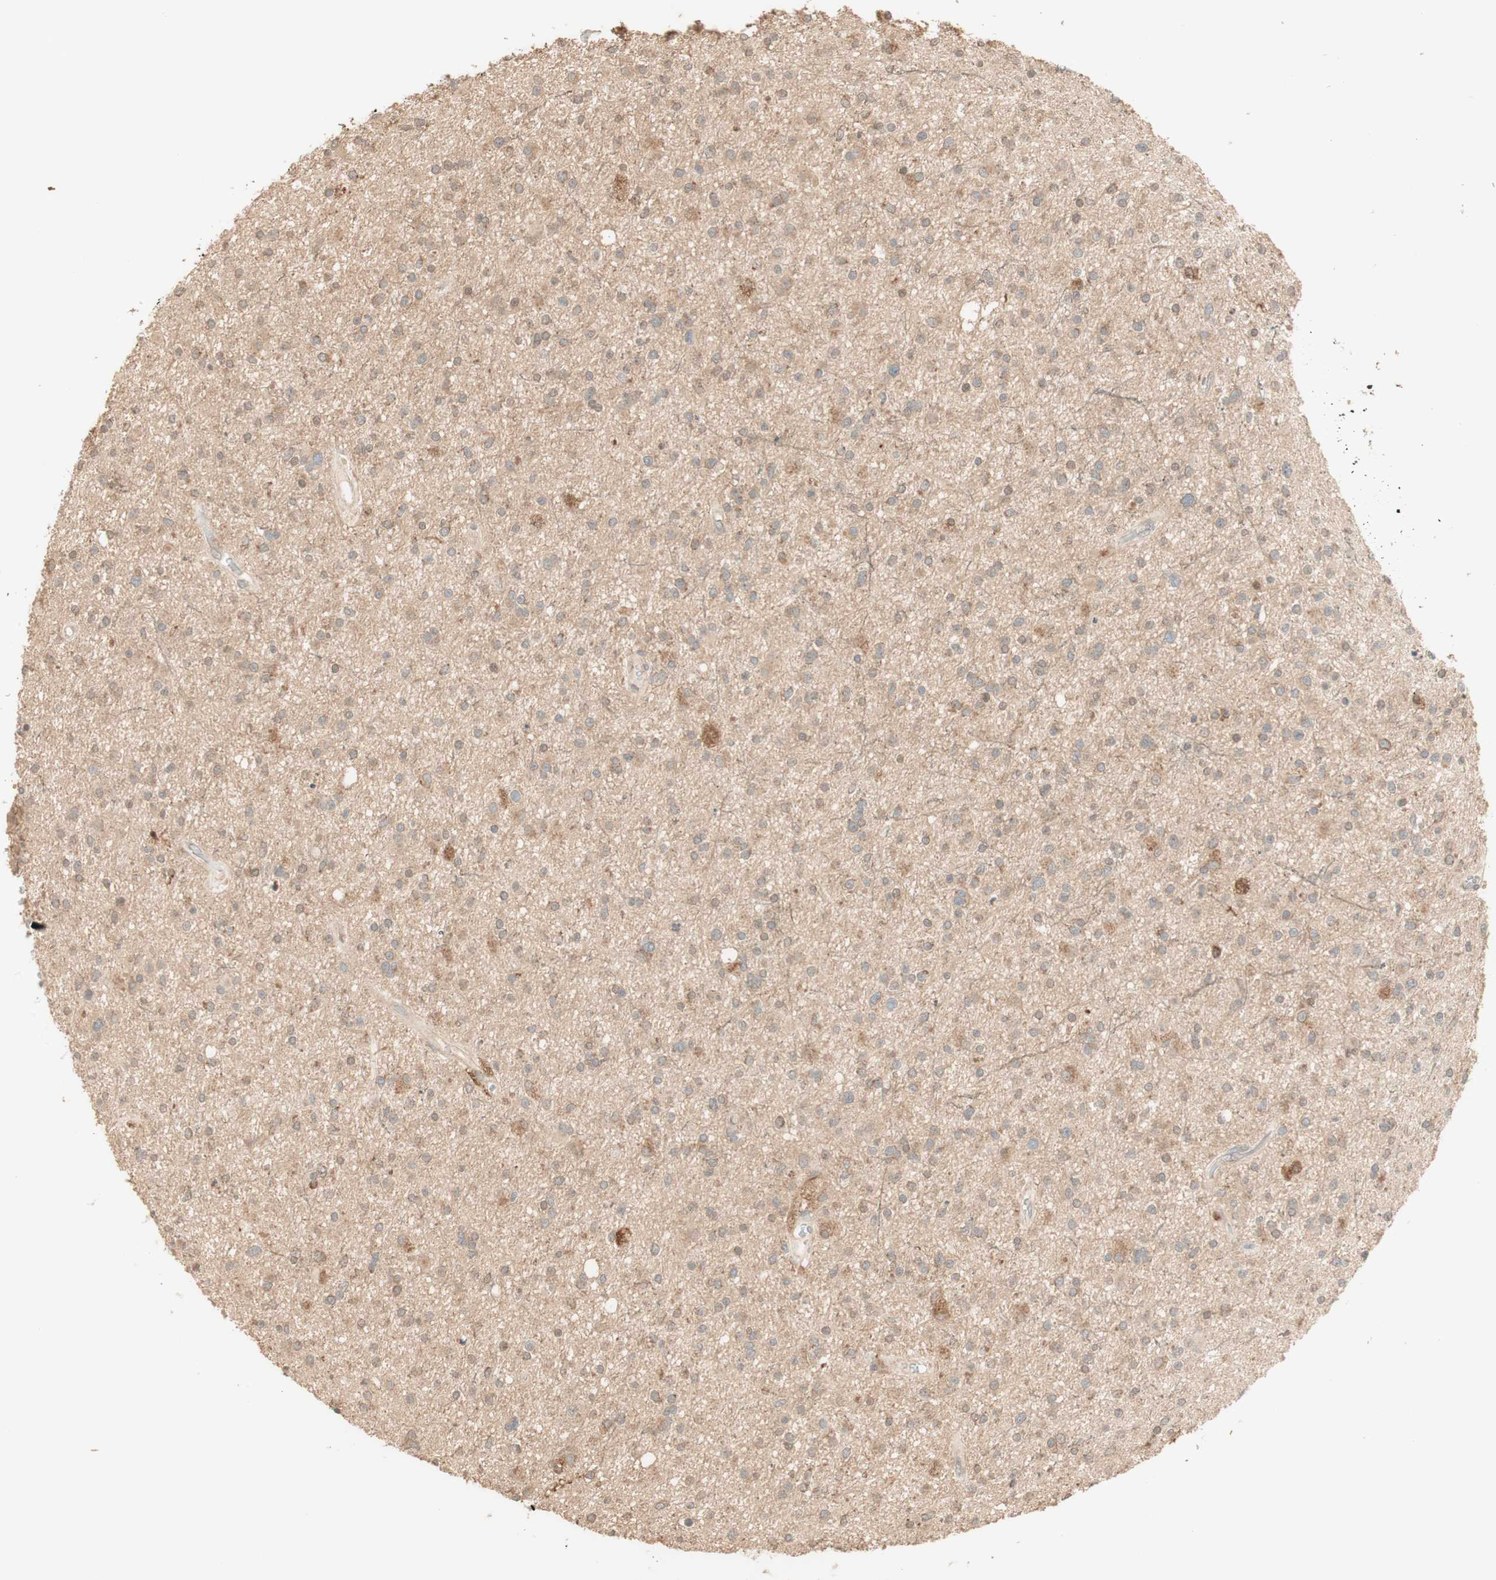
{"staining": {"intensity": "weak", "quantity": ">75%", "location": "cytoplasmic/membranous"}, "tissue": "glioma", "cell_type": "Tumor cells", "image_type": "cancer", "snomed": [{"axis": "morphology", "description": "Glioma, malignant, High grade"}, {"axis": "topography", "description": "Brain"}], "caption": "A brown stain shows weak cytoplasmic/membranous staining of a protein in human glioma tumor cells.", "gene": "CLCN2", "patient": {"sex": "male", "age": 33}}